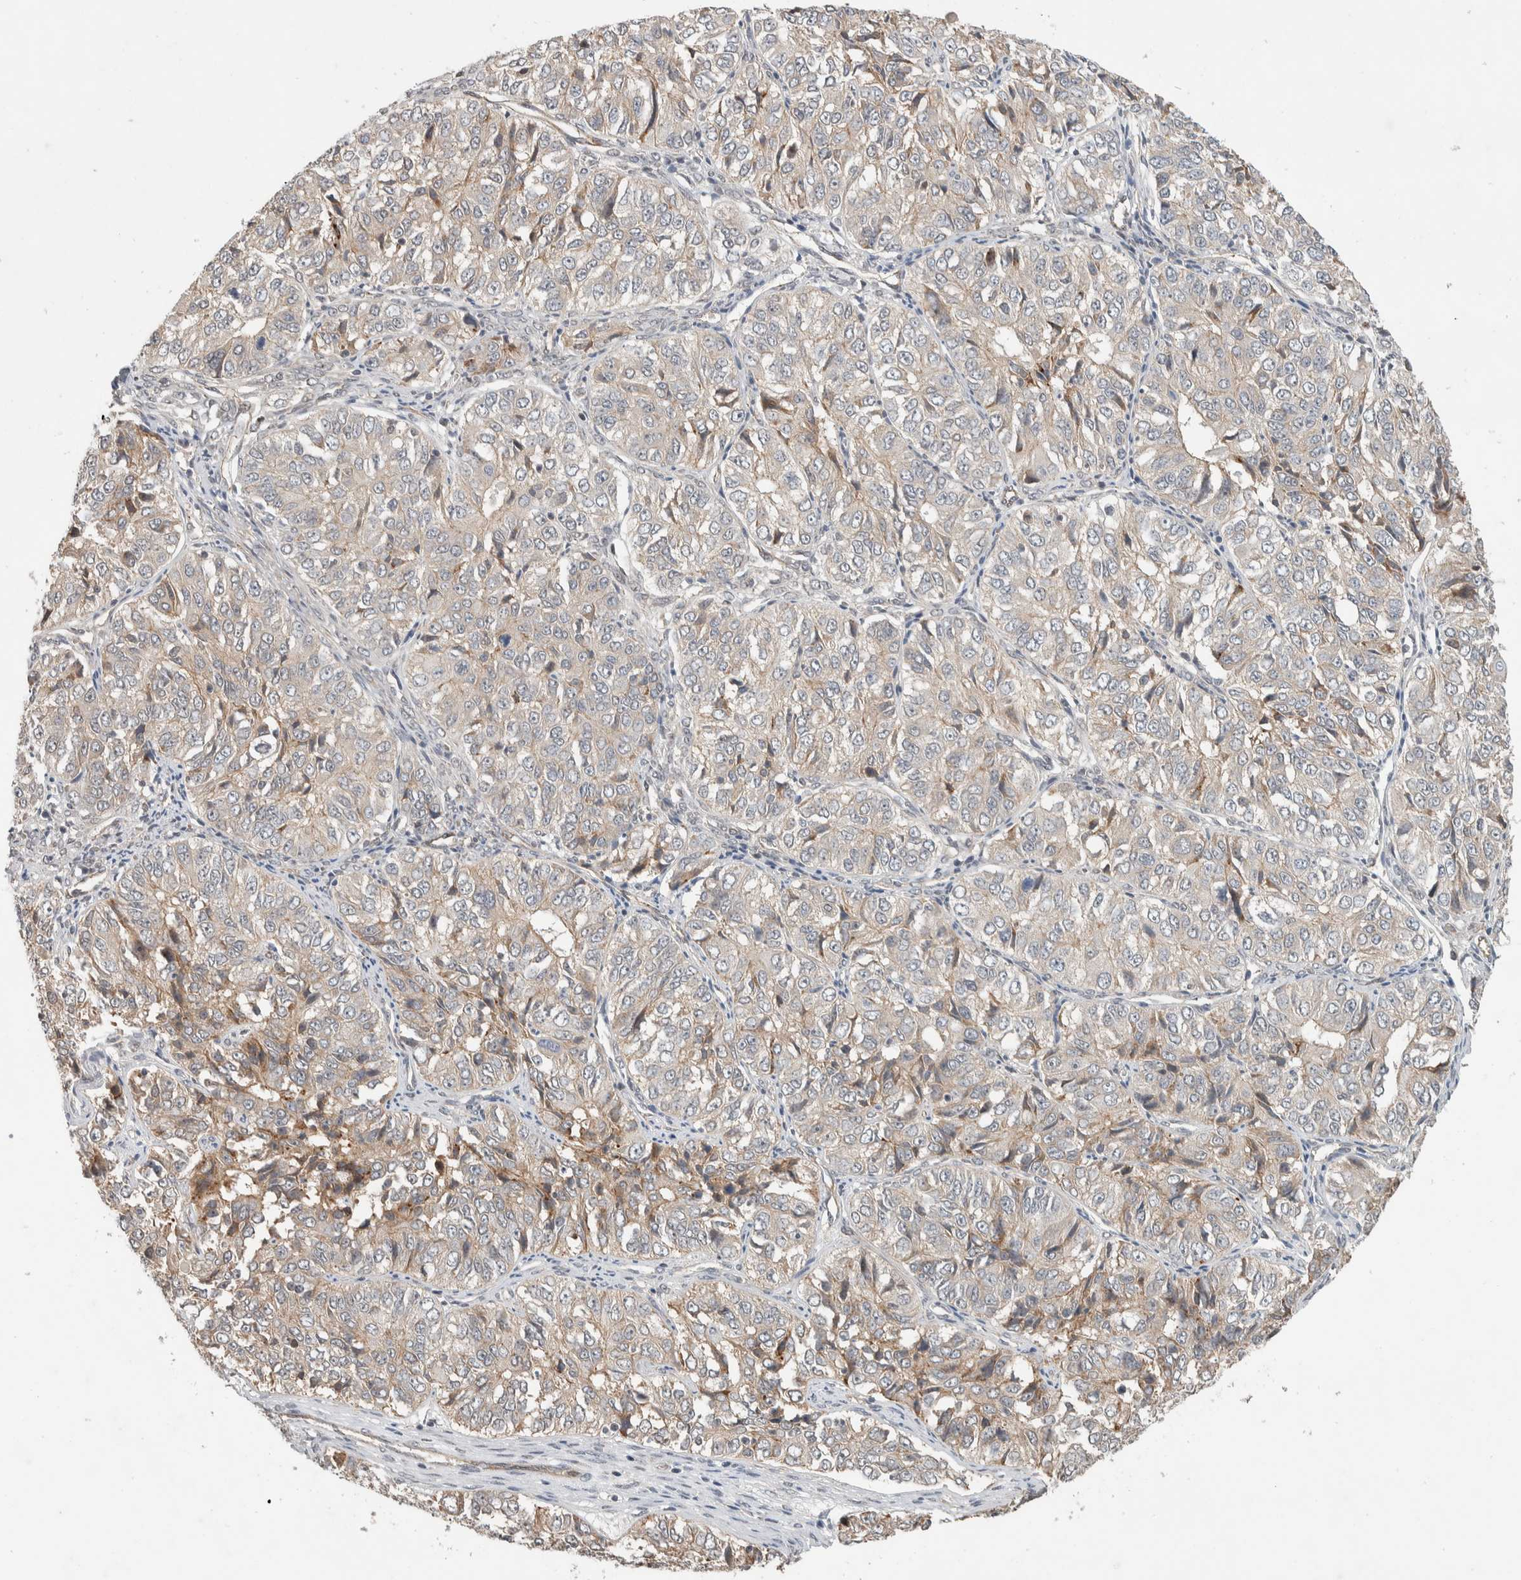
{"staining": {"intensity": "weak", "quantity": "25%-75%", "location": "cytoplasmic/membranous"}, "tissue": "ovarian cancer", "cell_type": "Tumor cells", "image_type": "cancer", "snomed": [{"axis": "morphology", "description": "Carcinoma, endometroid"}, {"axis": "topography", "description": "Ovary"}], "caption": "Brown immunohistochemical staining in ovarian cancer (endometroid carcinoma) demonstrates weak cytoplasmic/membranous staining in approximately 25%-75% of tumor cells. The protein is shown in brown color, while the nuclei are stained blue.", "gene": "DEPTOR", "patient": {"sex": "female", "age": 51}}